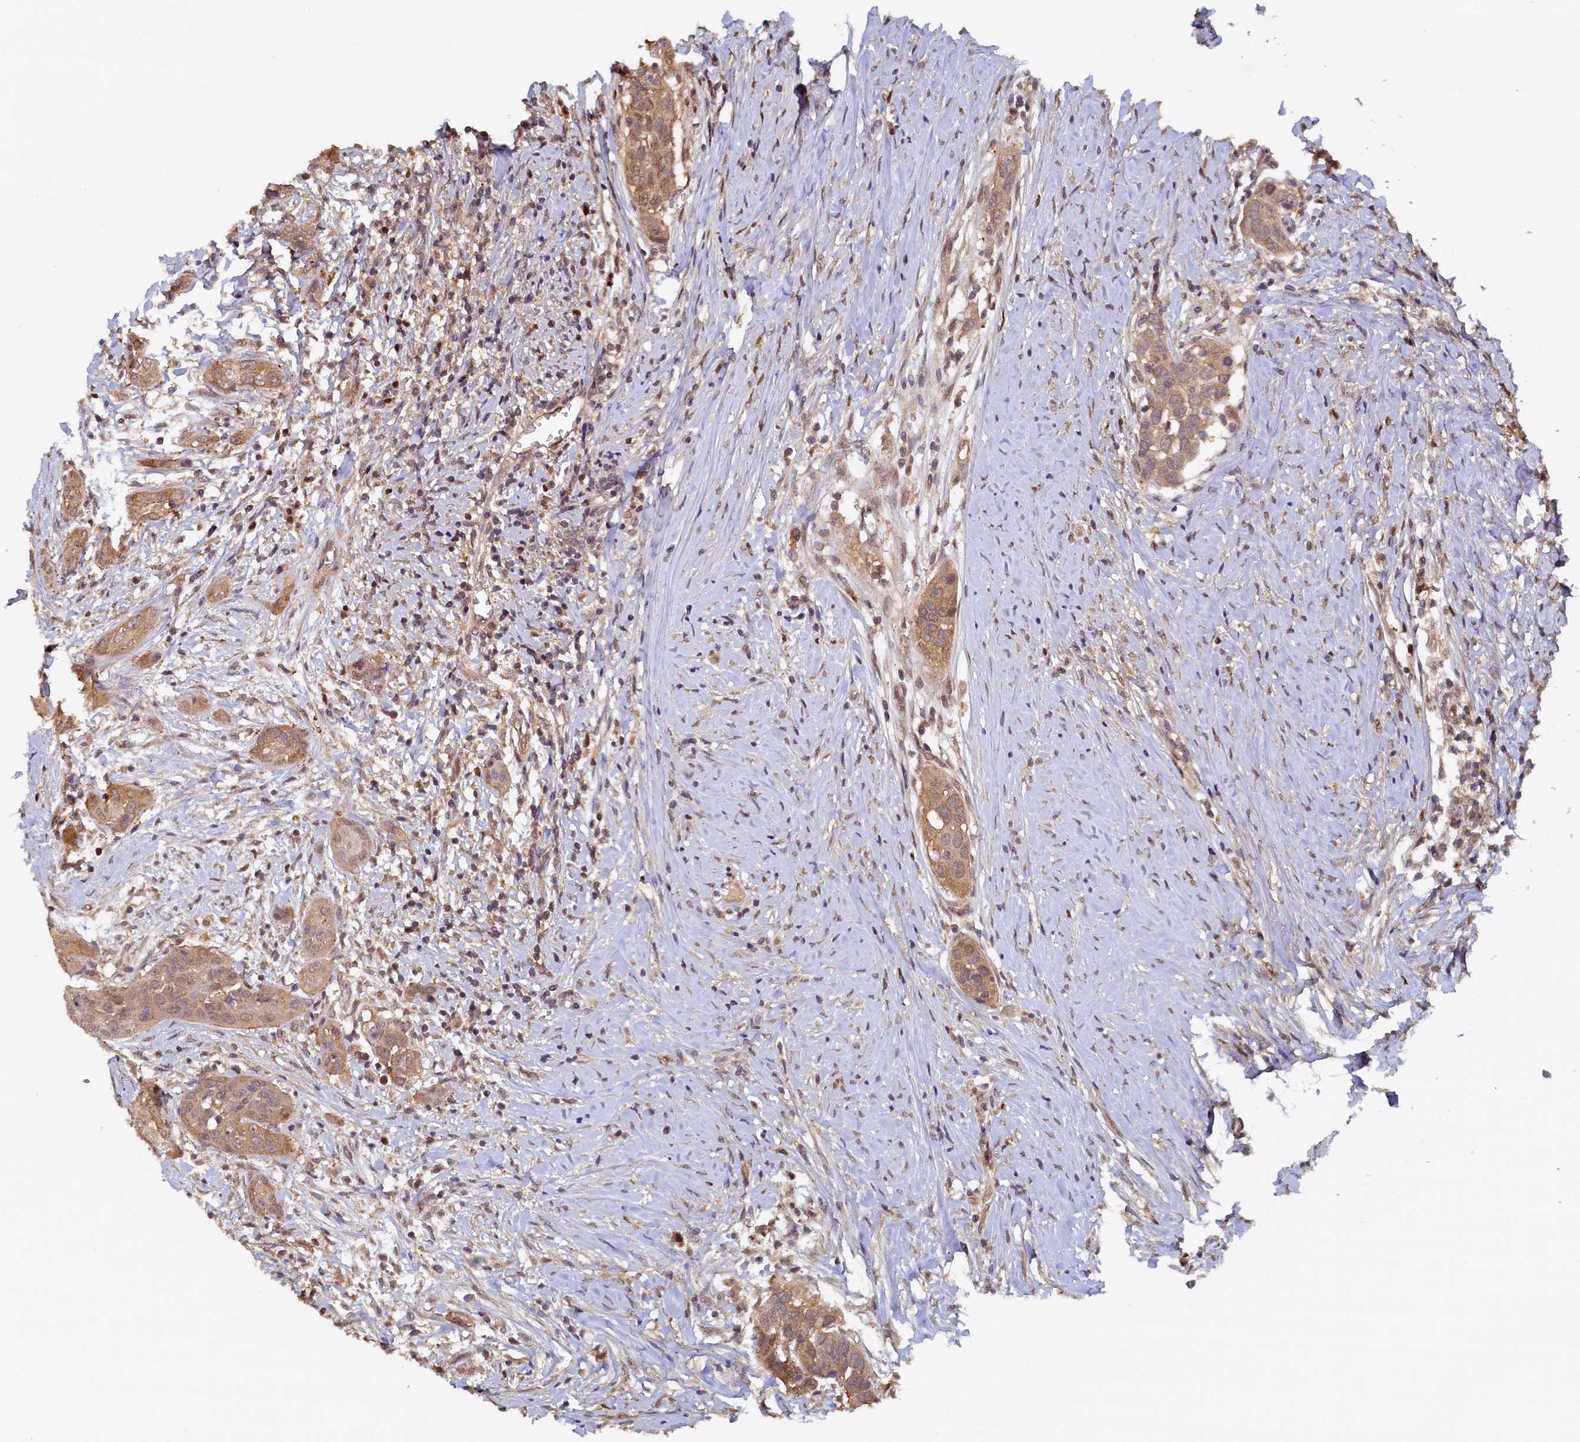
{"staining": {"intensity": "moderate", "quantity": ">75%", "location": "cytoplasmic/membranous"}, "tissue": "head and neck cancer", "cell_type": "Tumor cells", "image_type": "cancer", "snomed": [{"axis": "morphology", "description": "Squamous cell carcinoma, NOS"}, {"axis": "topography", "description": "Oral tissue"}, {"axis": "topography", "description": "Head-Neck"}], "caption": "Protein expression analysis of human head and neck cancer (squamous cell carcinoma) reveals moderate cytoplasmic/membranous staining in approximately >75% of tumor cells.", "gene": "UBL7", "patient": {"sex": "female", "age": 50}}